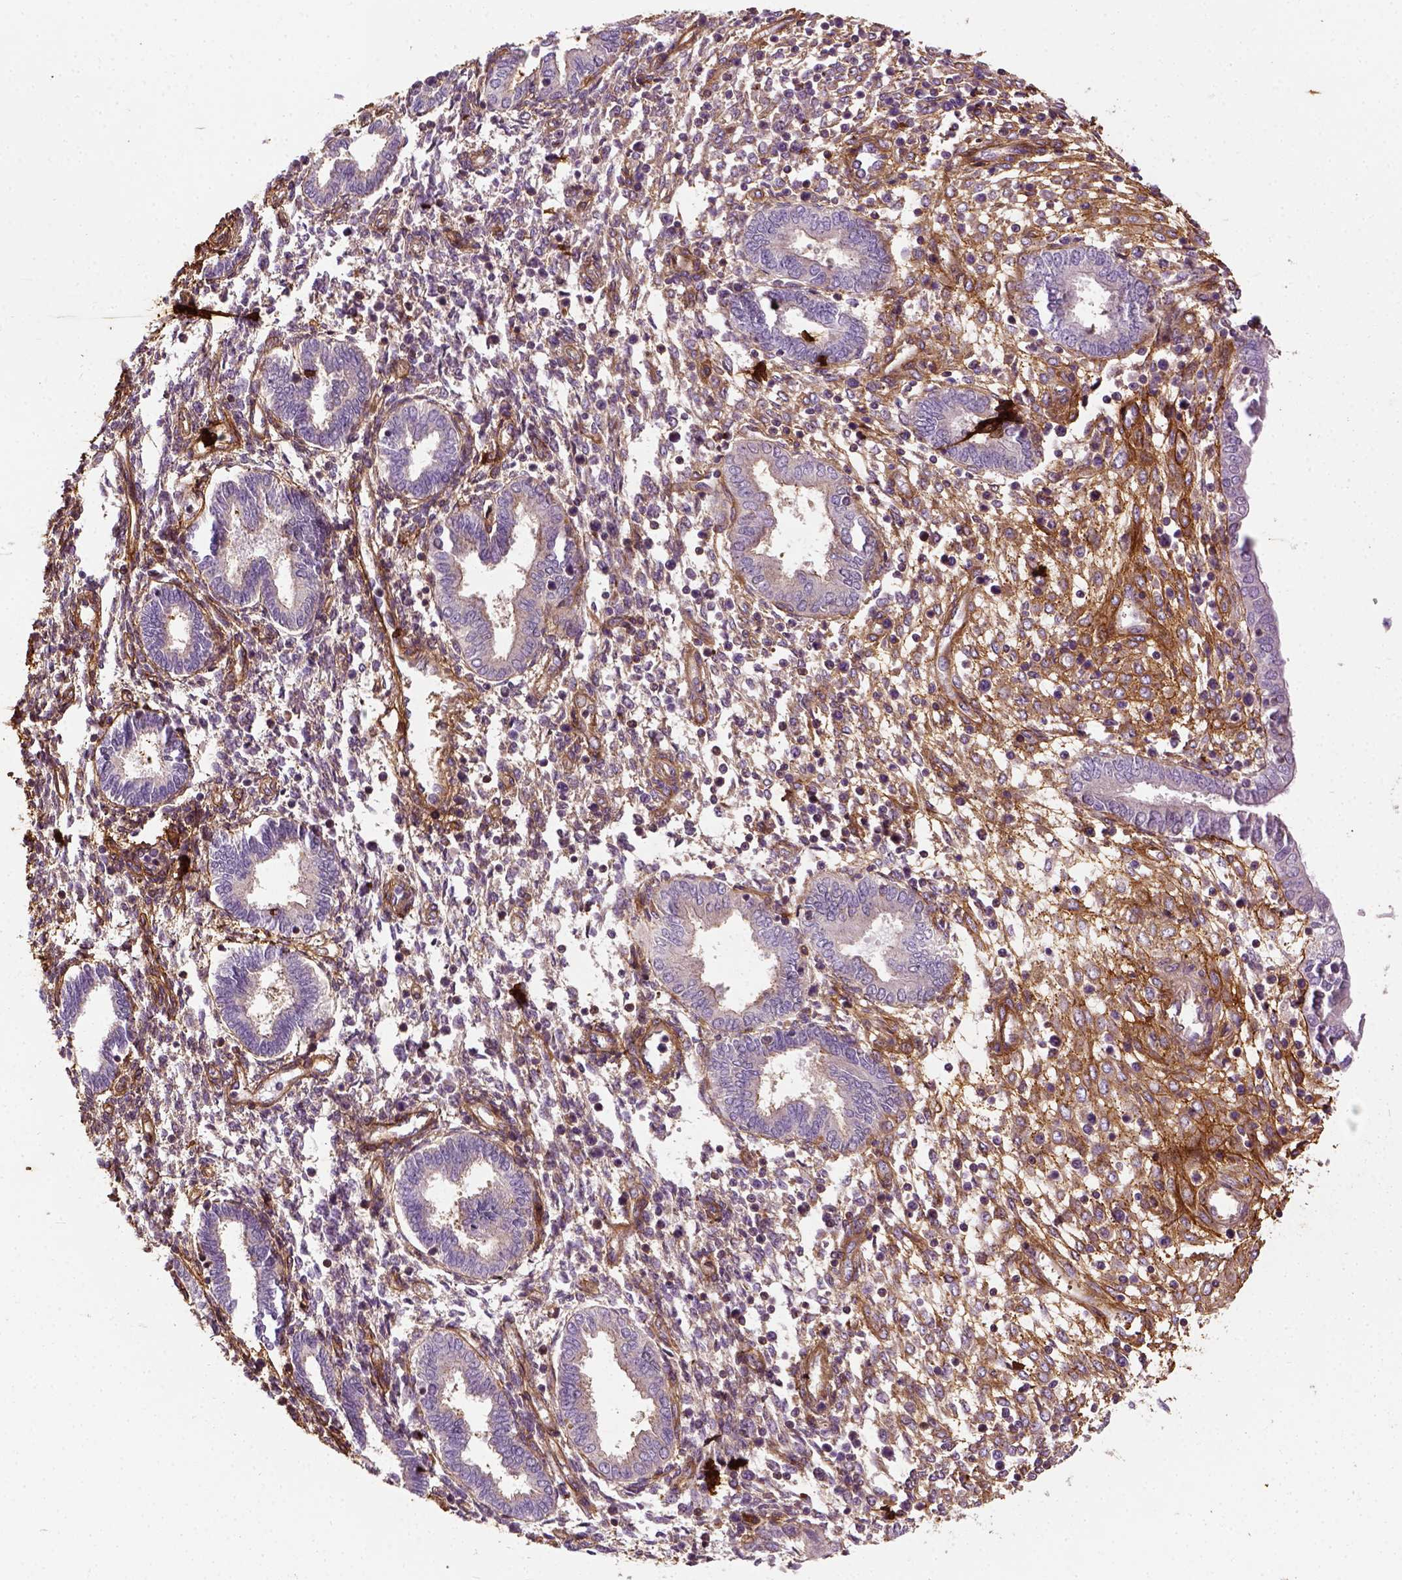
{"staining": {"intensity": "moderate", "quantity": "<25%", "location": "cytoplasmic/membranous"}, "tissue": "endometrium", "cell_type": "Cells in endometrial stroma", "image_type": "normal", "snomed": [{"axis": "morphology", "description": "Normal tissue, NOS"}, {"axis": "topography", "description": "Endometrium"}], "caption": "DAB immunohistochemical staining of normal human endometrium demonstrates moderate cytoplasmic/membranous protein staining in about <25% of cells in endometrial stroma.", "gene": "COL6A2", "patient": {"sex": "female", "age": 42}}